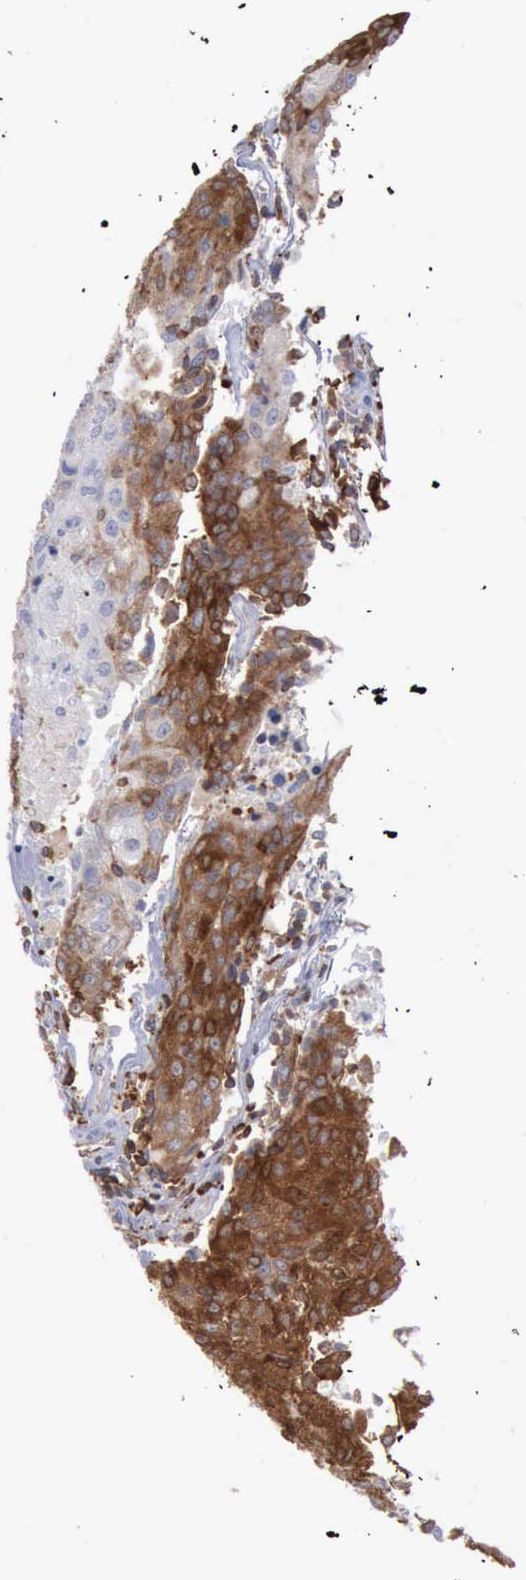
{"staining": {"intensity": "strong", "quantity": "25%-75%", "location": "cytoplasmic/membranous"}, "tissue": "urothelial cancer", "cell_type": "Tumor cells", "image_type": "cancer", "snomed": [{"axis": "morphology", "description": "Urothelial carcinoma, High grade"}, {"axis": "topography", "description": "Urinary bladder"}], "caption": "This histopathology image exhibits IHC staining of human high-grade urothelial carcinoma, with high strong cytoplasmic/membranous expression in about 25%-75% of tumor cells.", "gene": "PDCD4", "patient": {"sex": "female", "age": 85}}